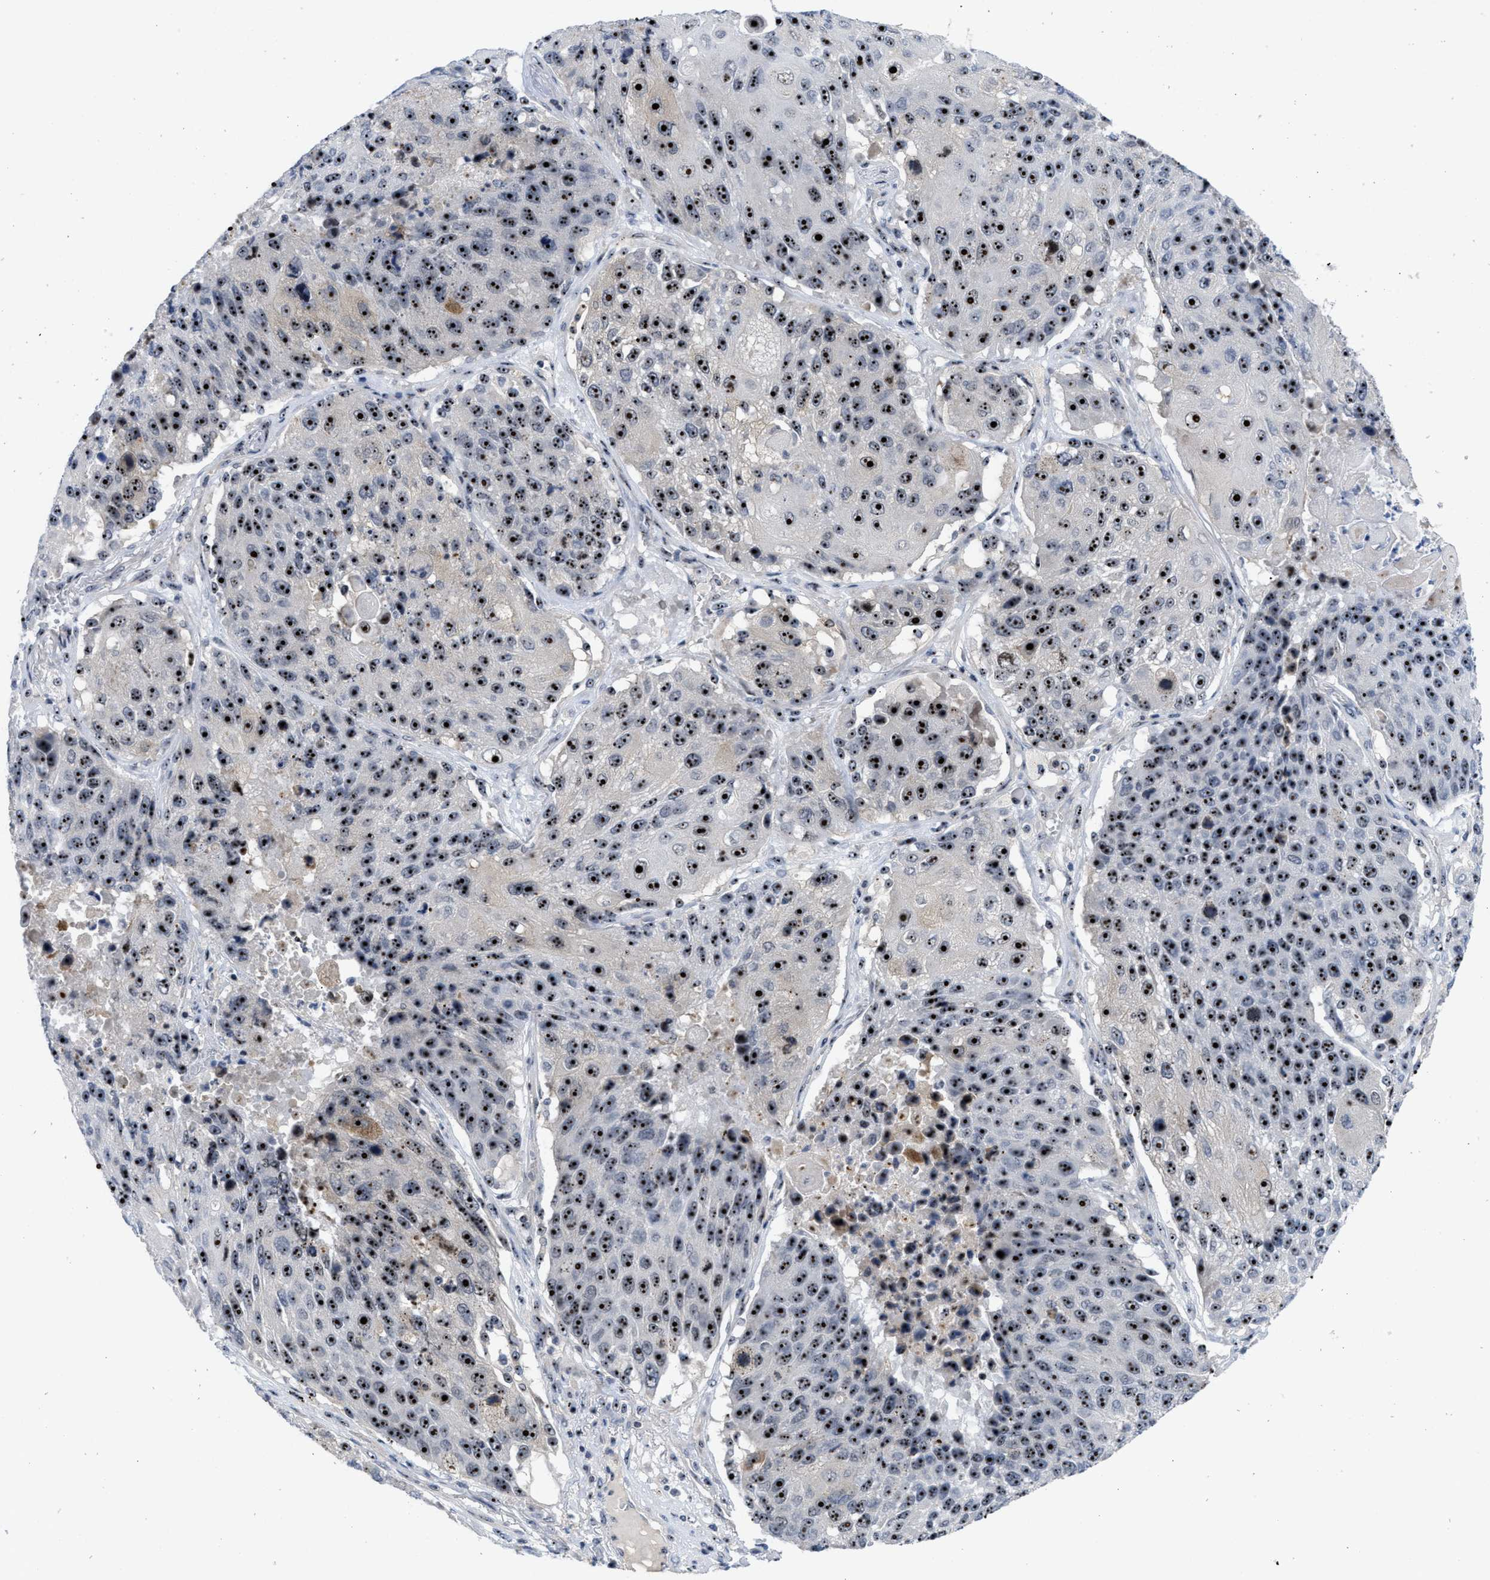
{"staining": {"intensity": "strong", "quantity": ">75%", "location": "nuclear"}, "tissue": "lung cancer", "cell_type": "Tumor cells", "image_type": "cancer", "snomed": [{"axis": "morphology", "description": "Squamous cell carcinoma, NOS"}, {"axis": "topography", "description": "Lung"}], "caption": "Squamous cell carcinoma (lung) tissue displays strong nuclear expression in about >75% of tumor cells, visualized by immunohistochemistry.", "gene": "NOP58", "patient": {"sex": "male", "age": 61}}